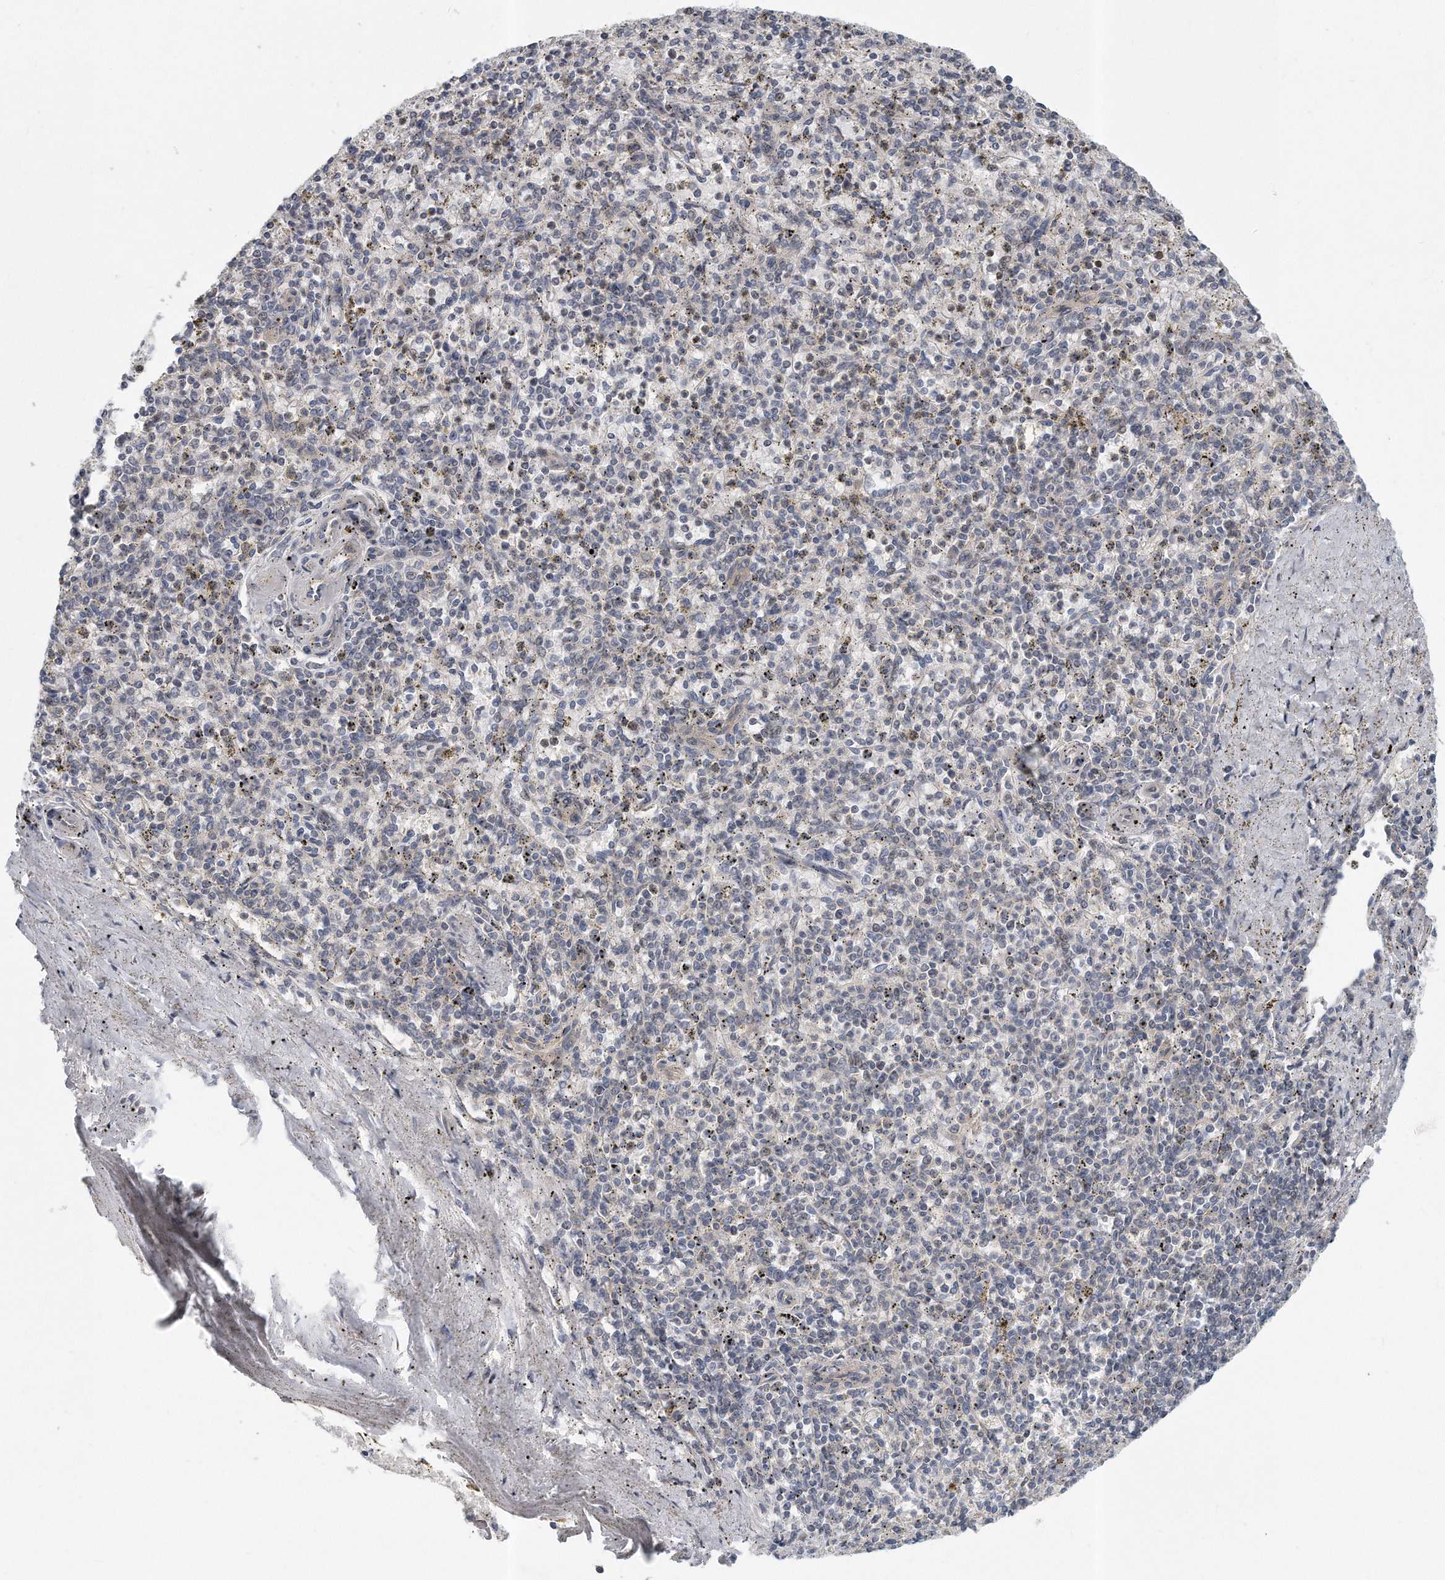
{"staining": {"intensity": "negative", "quantity": "none", "location": "none"}, "tissue": "spleen", "cell_type": "Cells in red pulp", "image_type": "normal", "snomed": [{"axis": "morphology", "description": "Normal tissue, NOS"}, {"axis": "topography", "description": "Spleen"}], "caption": "Immunohistochemical staining of unremarkable spleen shows no significant positivity in cells in red pulp. Brightfield microscopy of immunohistochemistry stained with DAB (brown) and hematoxylin (blue), captured at high magnification.", "gene": "PCDH8", "patient": {"sex": "male", "age": 72}}